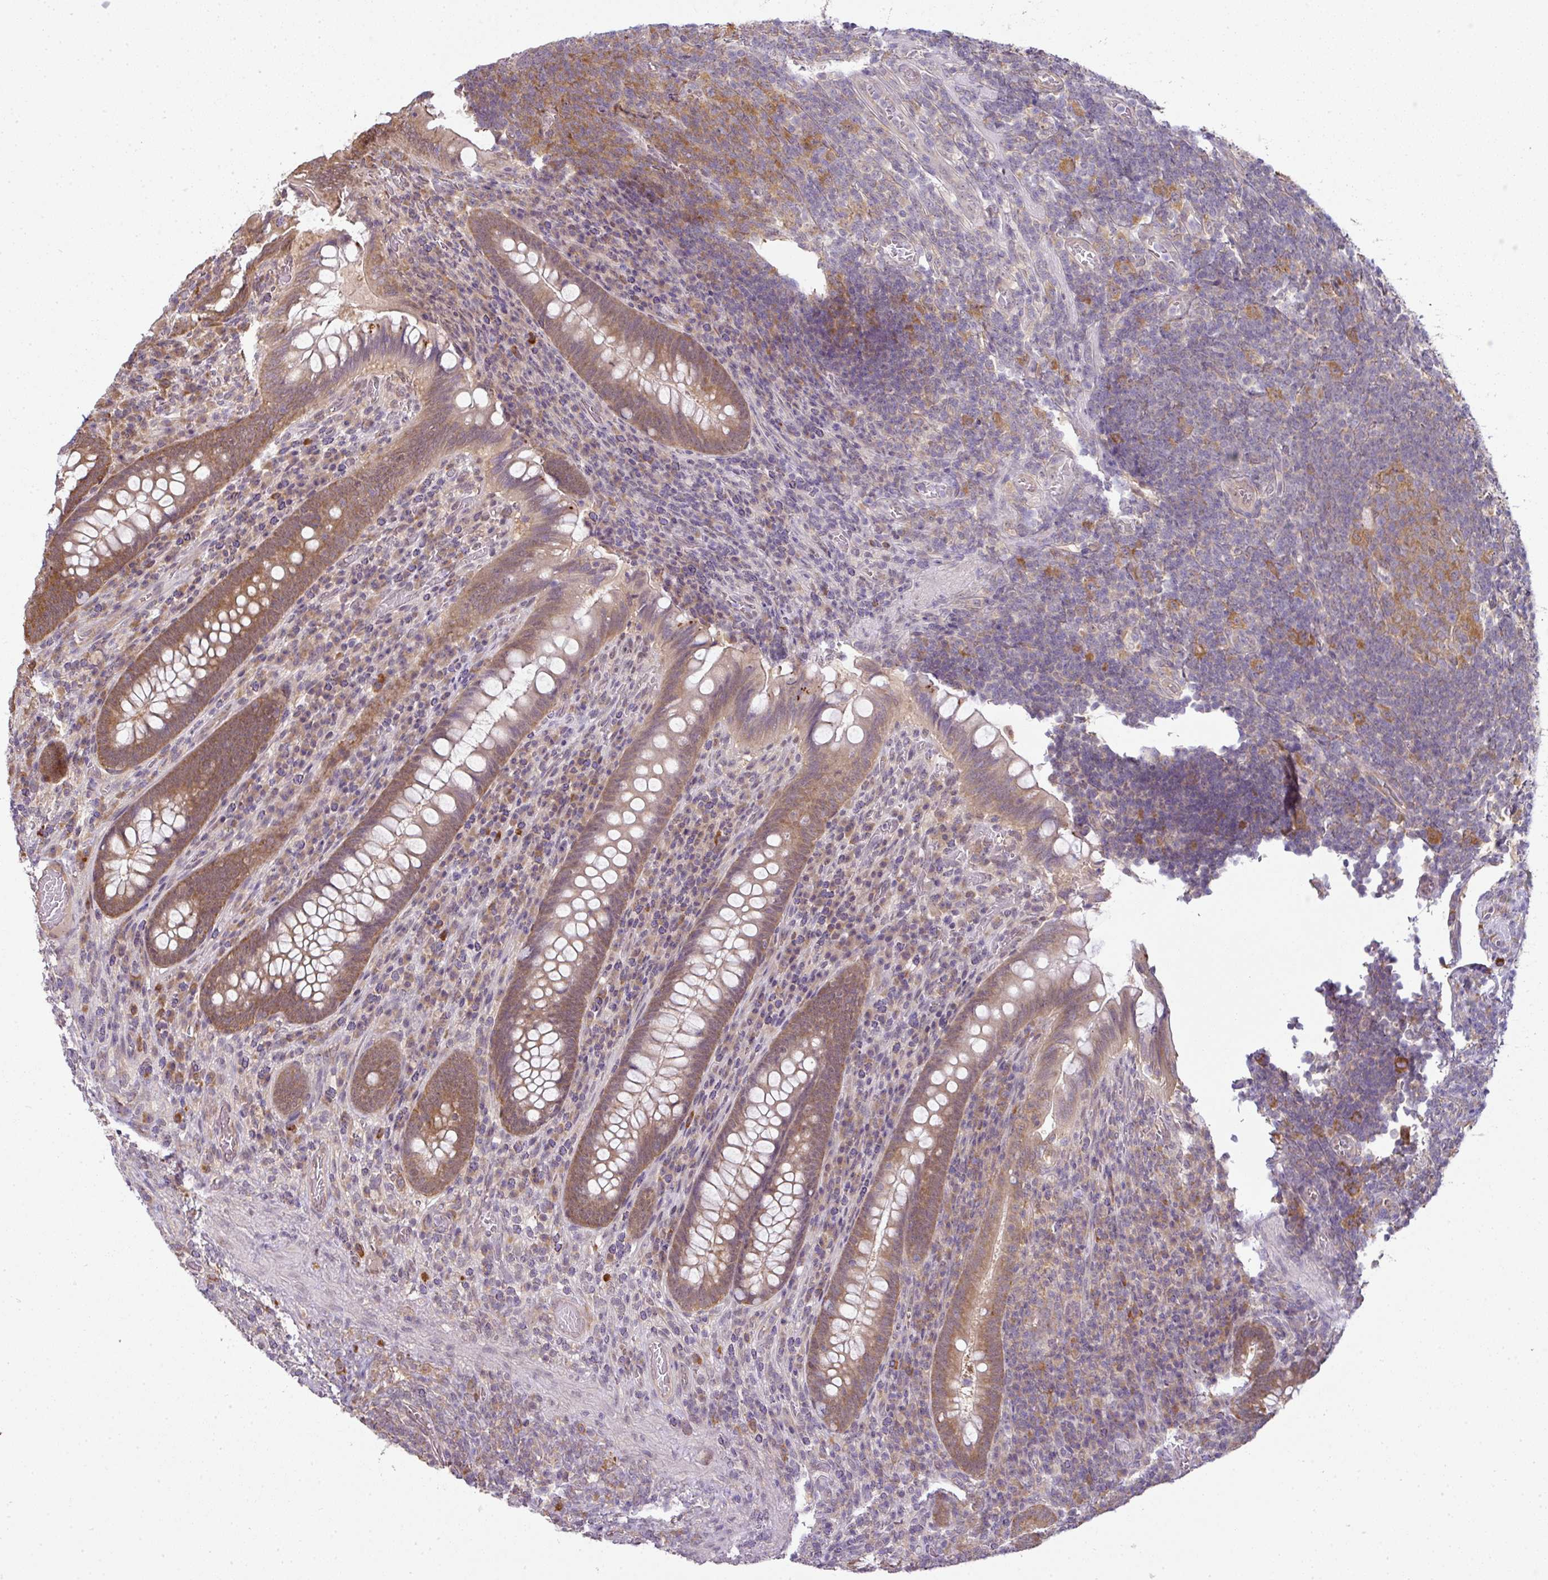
{"staining": {"intensity": "moderate", "quantity": ">75%", "location": "cytoplasmic/membranous"}, "tissue": "appendix", "cell_type": "Glandular cells", "image_type": "normal", "snomed": [{"axis": "morphology", "description": "Normal tissue, NOS"}, {"axis": "topography", "description": "Appendix"}], "caption": "An IHC histopathology image of normal tissue is shown. Protein staining in brown shows moderate cytoplasmic/membranous positivity in appendix within glandular cells. (DAB (3,3'-diaminobenzidine) IHC, brown staining for protein, blue staining for nuclei).", "gene": "RBM14", "patient": {"sex": "female", "age": 43}}